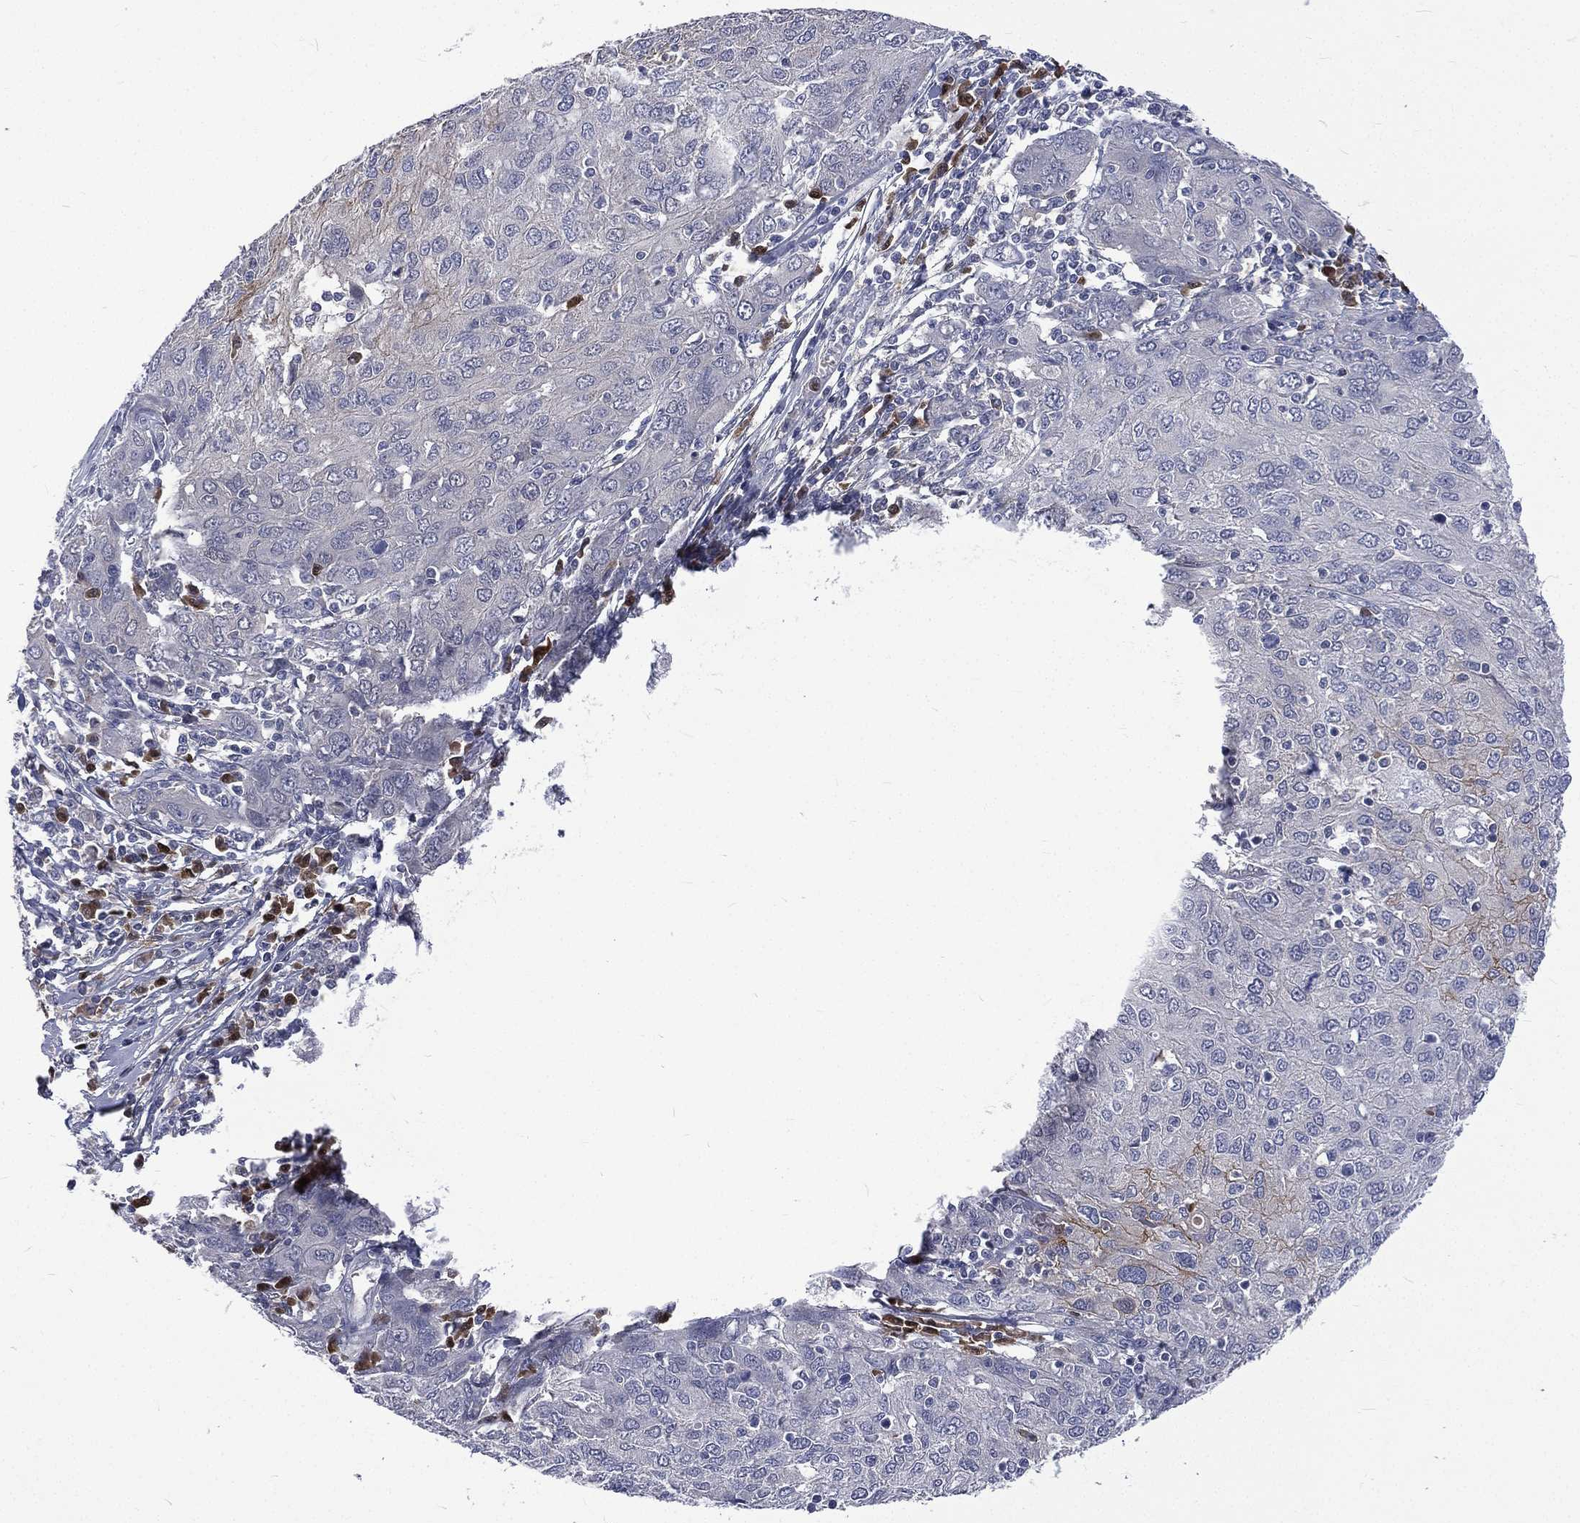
{"staining": {"intensity": "weak", "quantity": "<25%", "location": "cytoplasmic/membranous"}, "tissue": "ovarian cancer", "cell_type": "Tumor cells", "image_type": "cancer", "snomed": [{"axis": "morphology", "description": "Carcinoma, endometroid"}, {"axis": "topography", "description": "Ovary"}], "caption": "Endometroid carcinoma (ovarian) stained for a protein using IHC exhibits no expression tumor cells.", "gene": "CA12", "patient": {"sex": "female", "age": 50}}